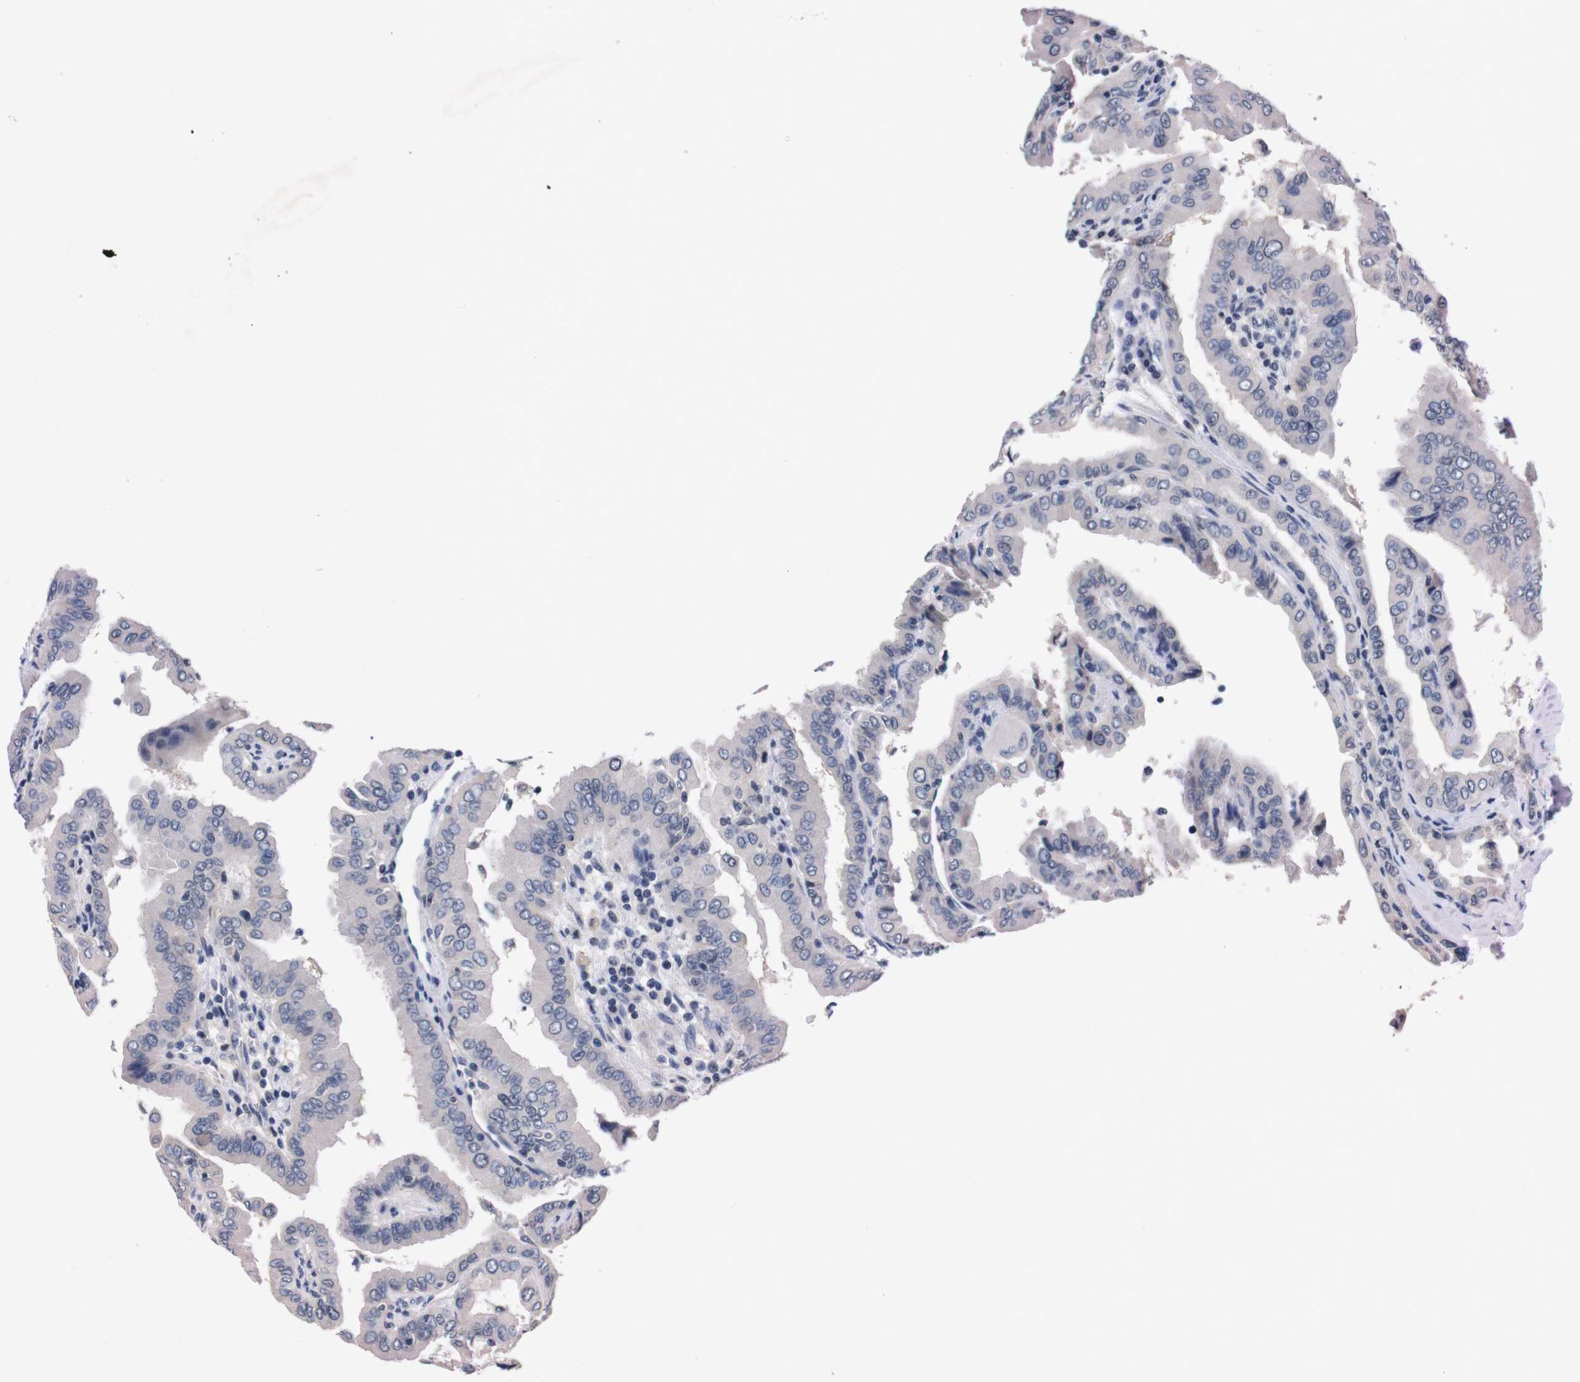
{"staining": {"intensity": "negative", "quantity": "none", "location": "none"}, "tissue": "thyroid cancer", "cell_type": "Tumor cells", "image_type": "cancer", "snomed": [{"axis": "morphology", "description": "Papillary adenocarcinoma, NOS"}, {"axis": "topography", "description": "Thyroid gland"}], "caption": "The immunohistochemistry histopathology image has no significant staining in tumor cells of thyroid cancer tissue.", "gene": "TNFRSF21", "patient": {"sex": "male", "age": 33}}